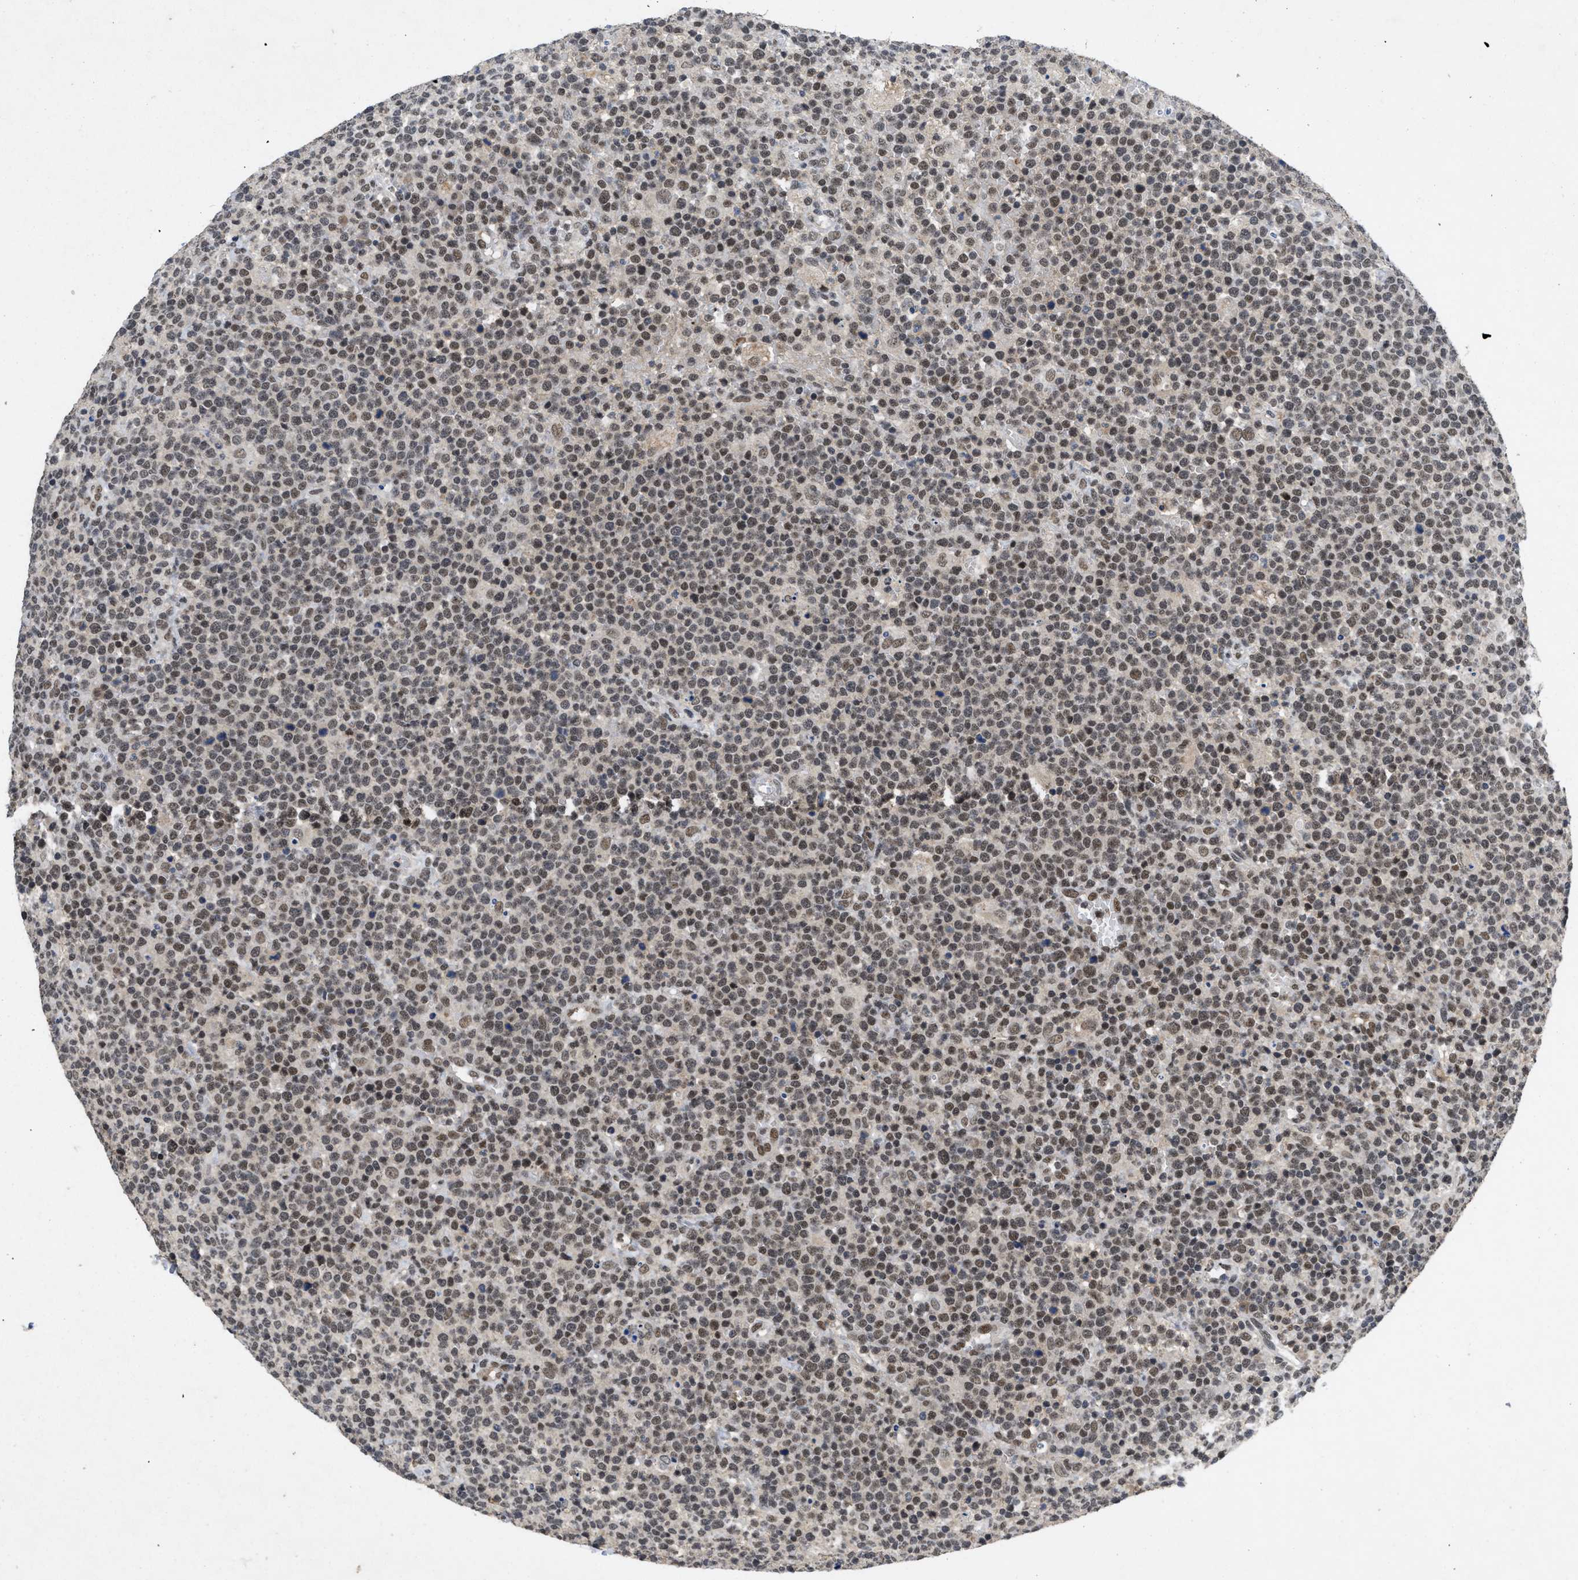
{"staining": {"intensity": "weak", "quantity": ">75%", "location": "nuclear"}, "tissue": "lymphoma", "cell_type": "Tumor cells", "image_type": "cancer", "snomed": [{"axis": "morphology", "description": "Malignant lymphoma, non-Hodgkin's type, High grade"}, {"axis": "topography", "description": "Lymph node"}], "caption": "Protein staining of high-grade malignant lymphoma, non-Hodgkin's type tissue demonstrates weak nuclear positivity in approximately >75% of tumor cells.", "gene": "ZNF346", "patient": {"sex": "male", "age": 61}}